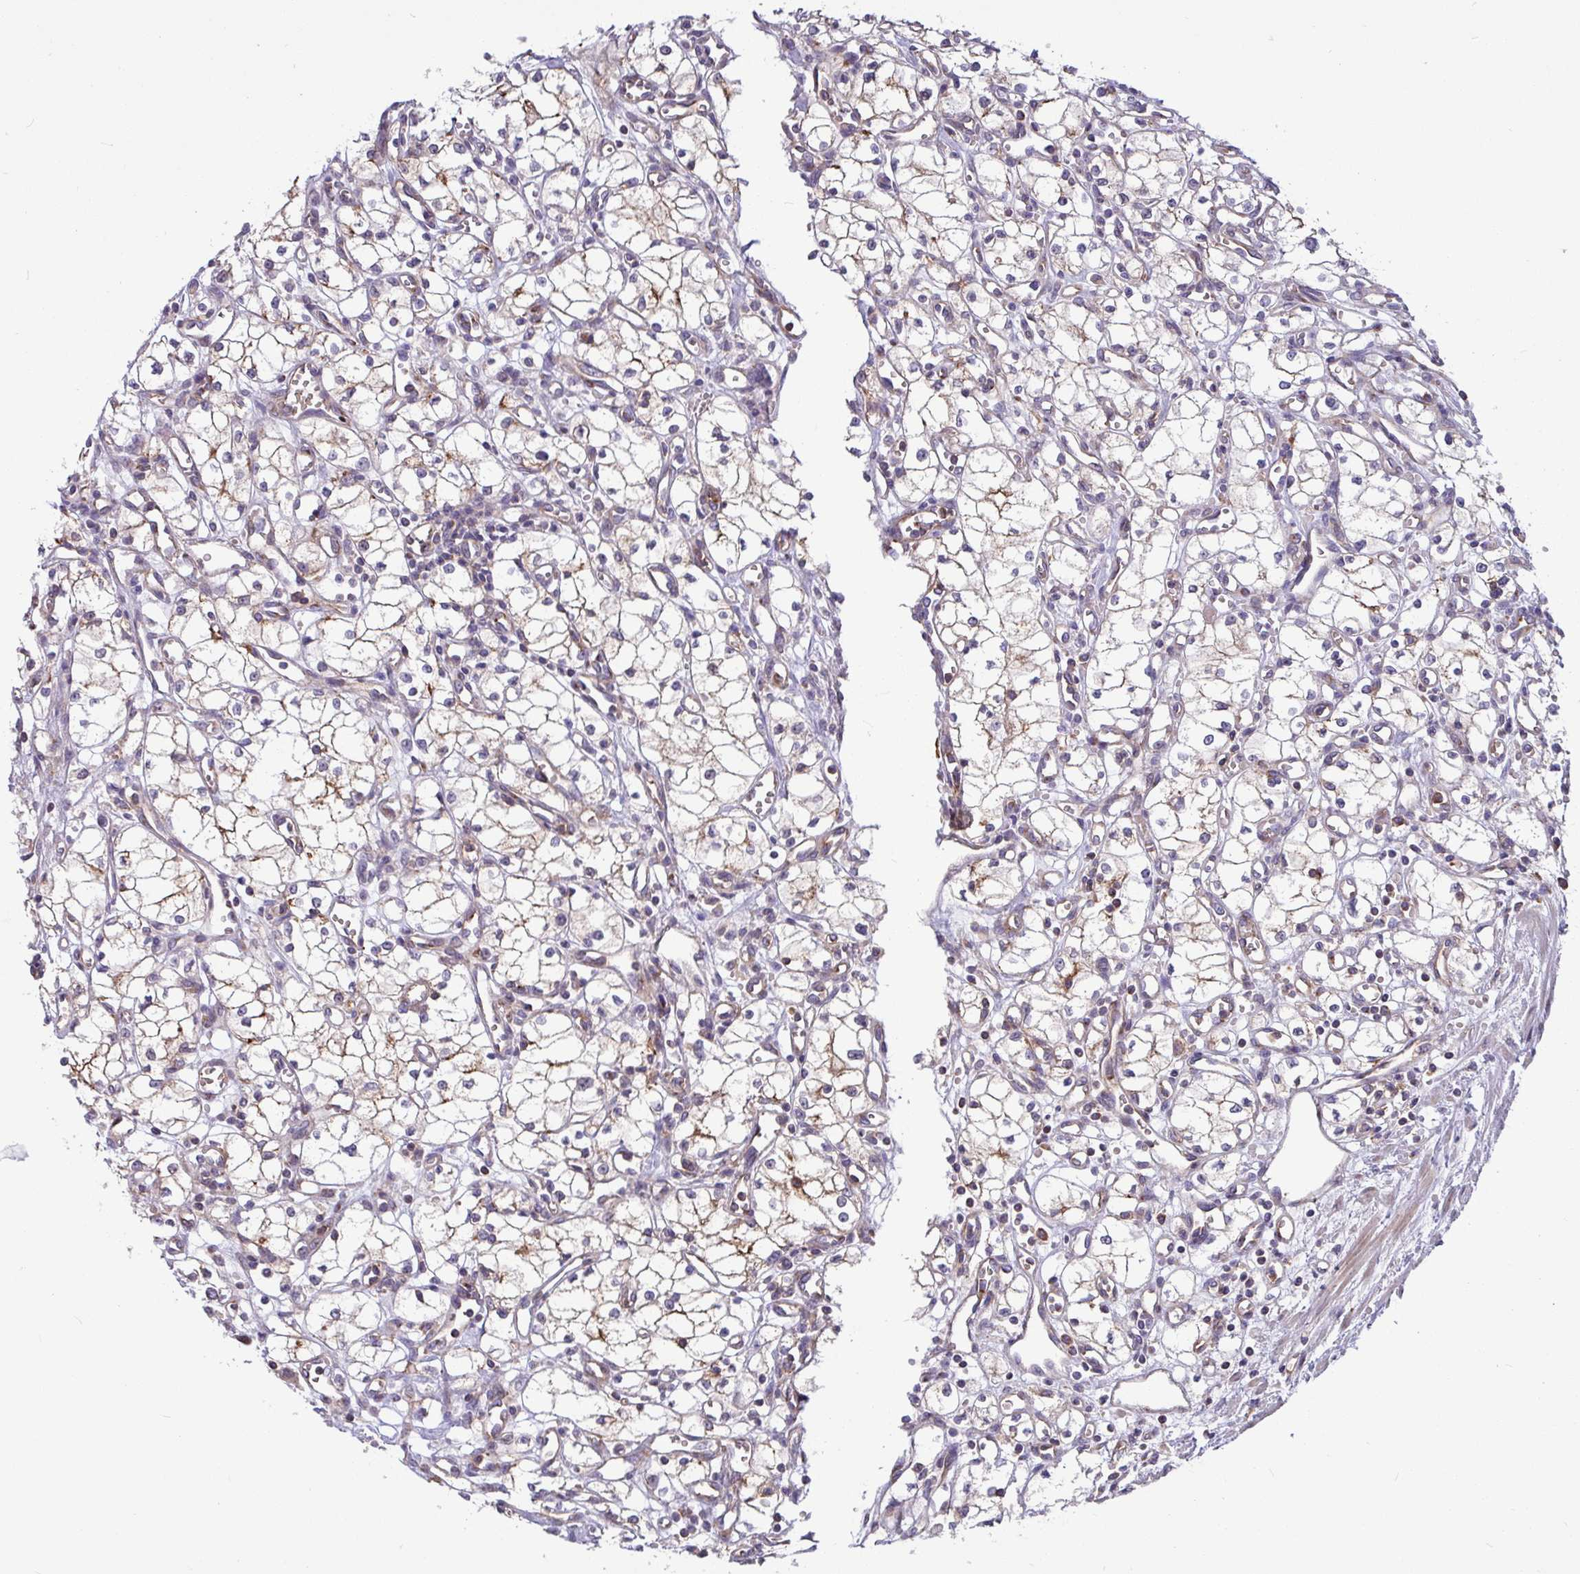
{"staining": {"intensity": "weak", "quantity": "25%-75%", "location": "cytoplasmic/membranous"}, "tissue": "renal cancer", "cell_type": "Tumor cells", "image_type": "cancer", "snomed": [{"axis": "morphology", "description": "Adenocarcinoma, NOS"}, {"axis": "topography", "description": "Kidney"}], "caption": "Immunohistochemical staining of renal adenocarcinoma shows low levels of weak cytoplasmic/membranous protein positivity in approximately 25%-75% of tumor cells.", "gene": "LSM12", "patient": {"sex": "male", "age": 59}}